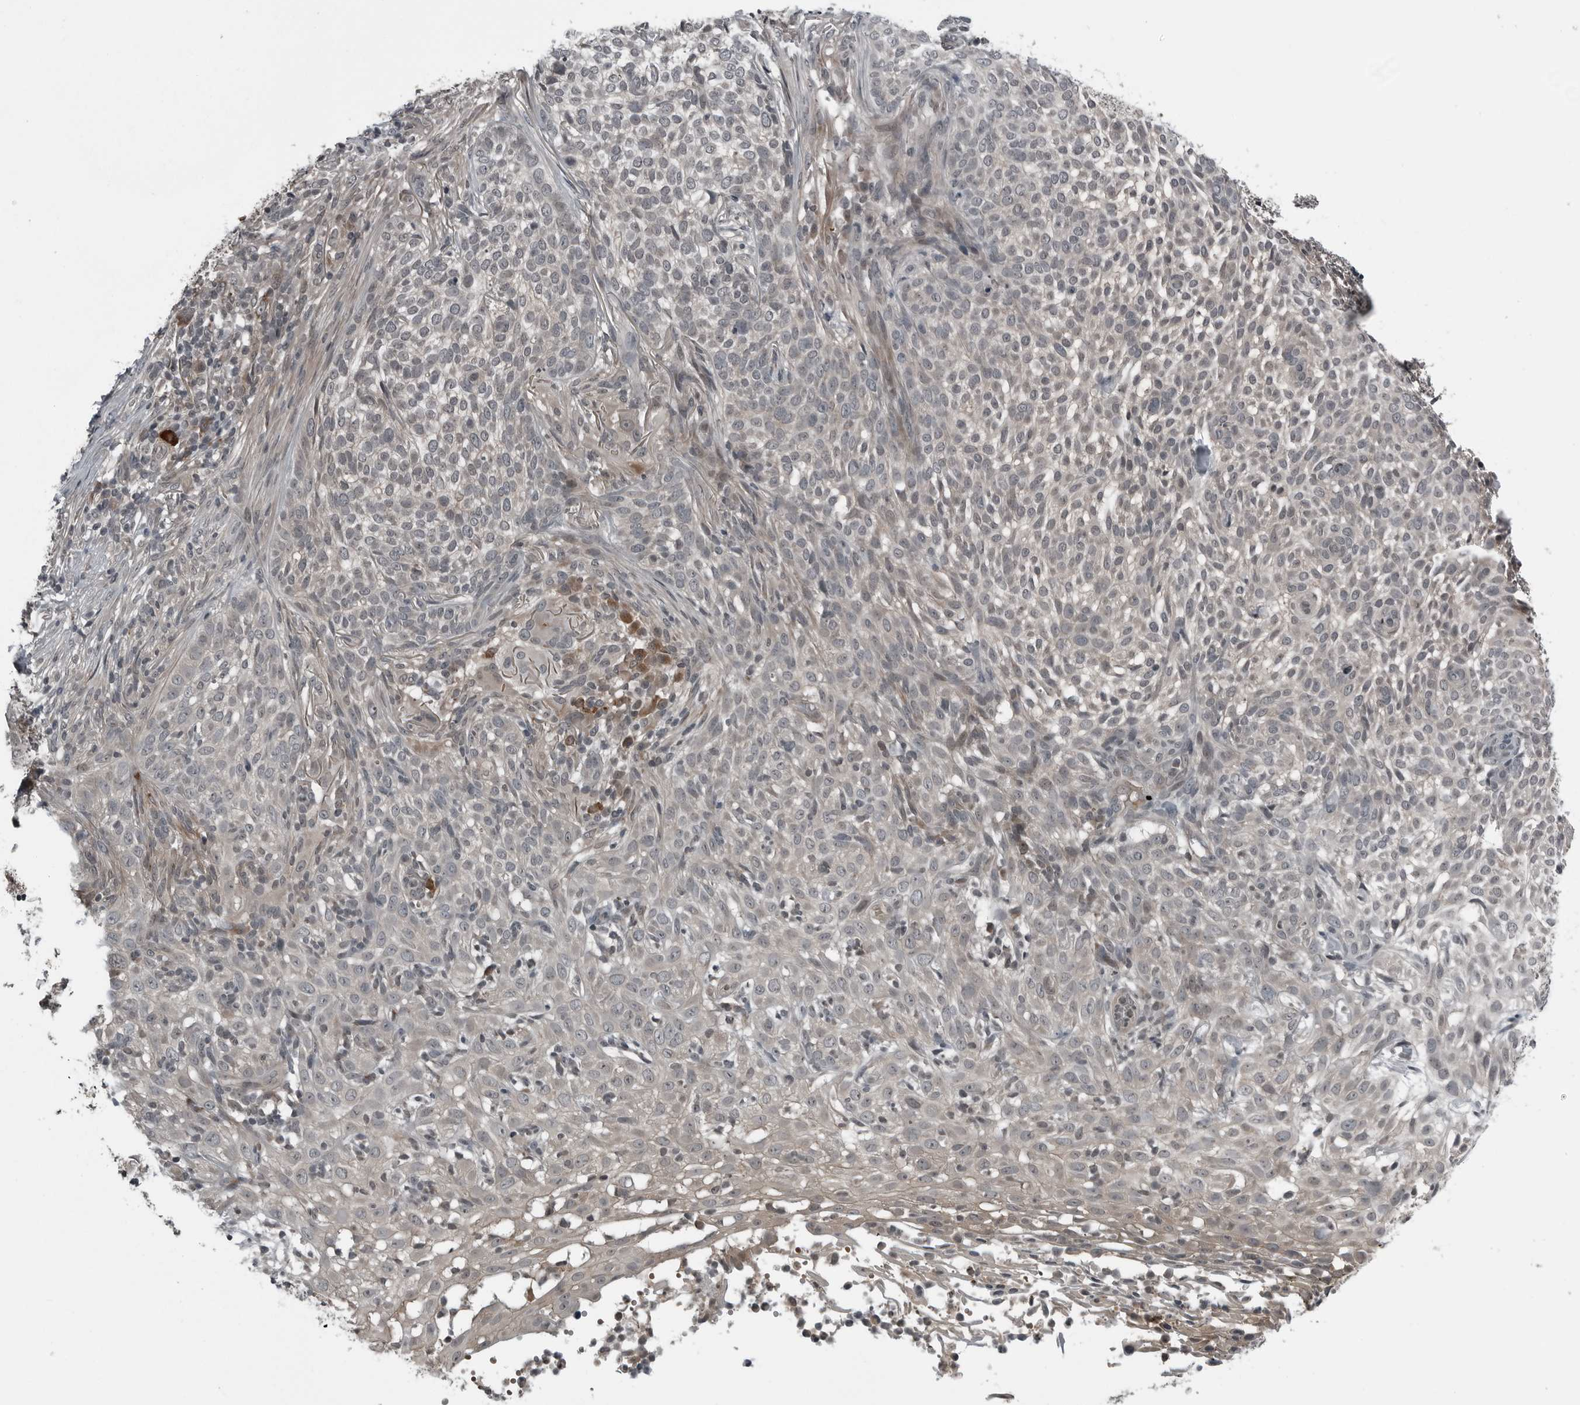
{"staining": {"intensity": "negative", "quantity": "none", "location": "none"}, "tissue": "skin cancer", "cell_type": "Tumor cells", "image_type": "cancer", "snomed": [{"axis": "morphology", "description": "Basal cell carcinoma"}, {"axis": "topography", "description": "Skin"}], "caption": "Tumor cells show no significant protein staining in skin cancer (basal cell carcinoma).", "gene": "GAK", "patient": {"sex": "female", "age": 64}}